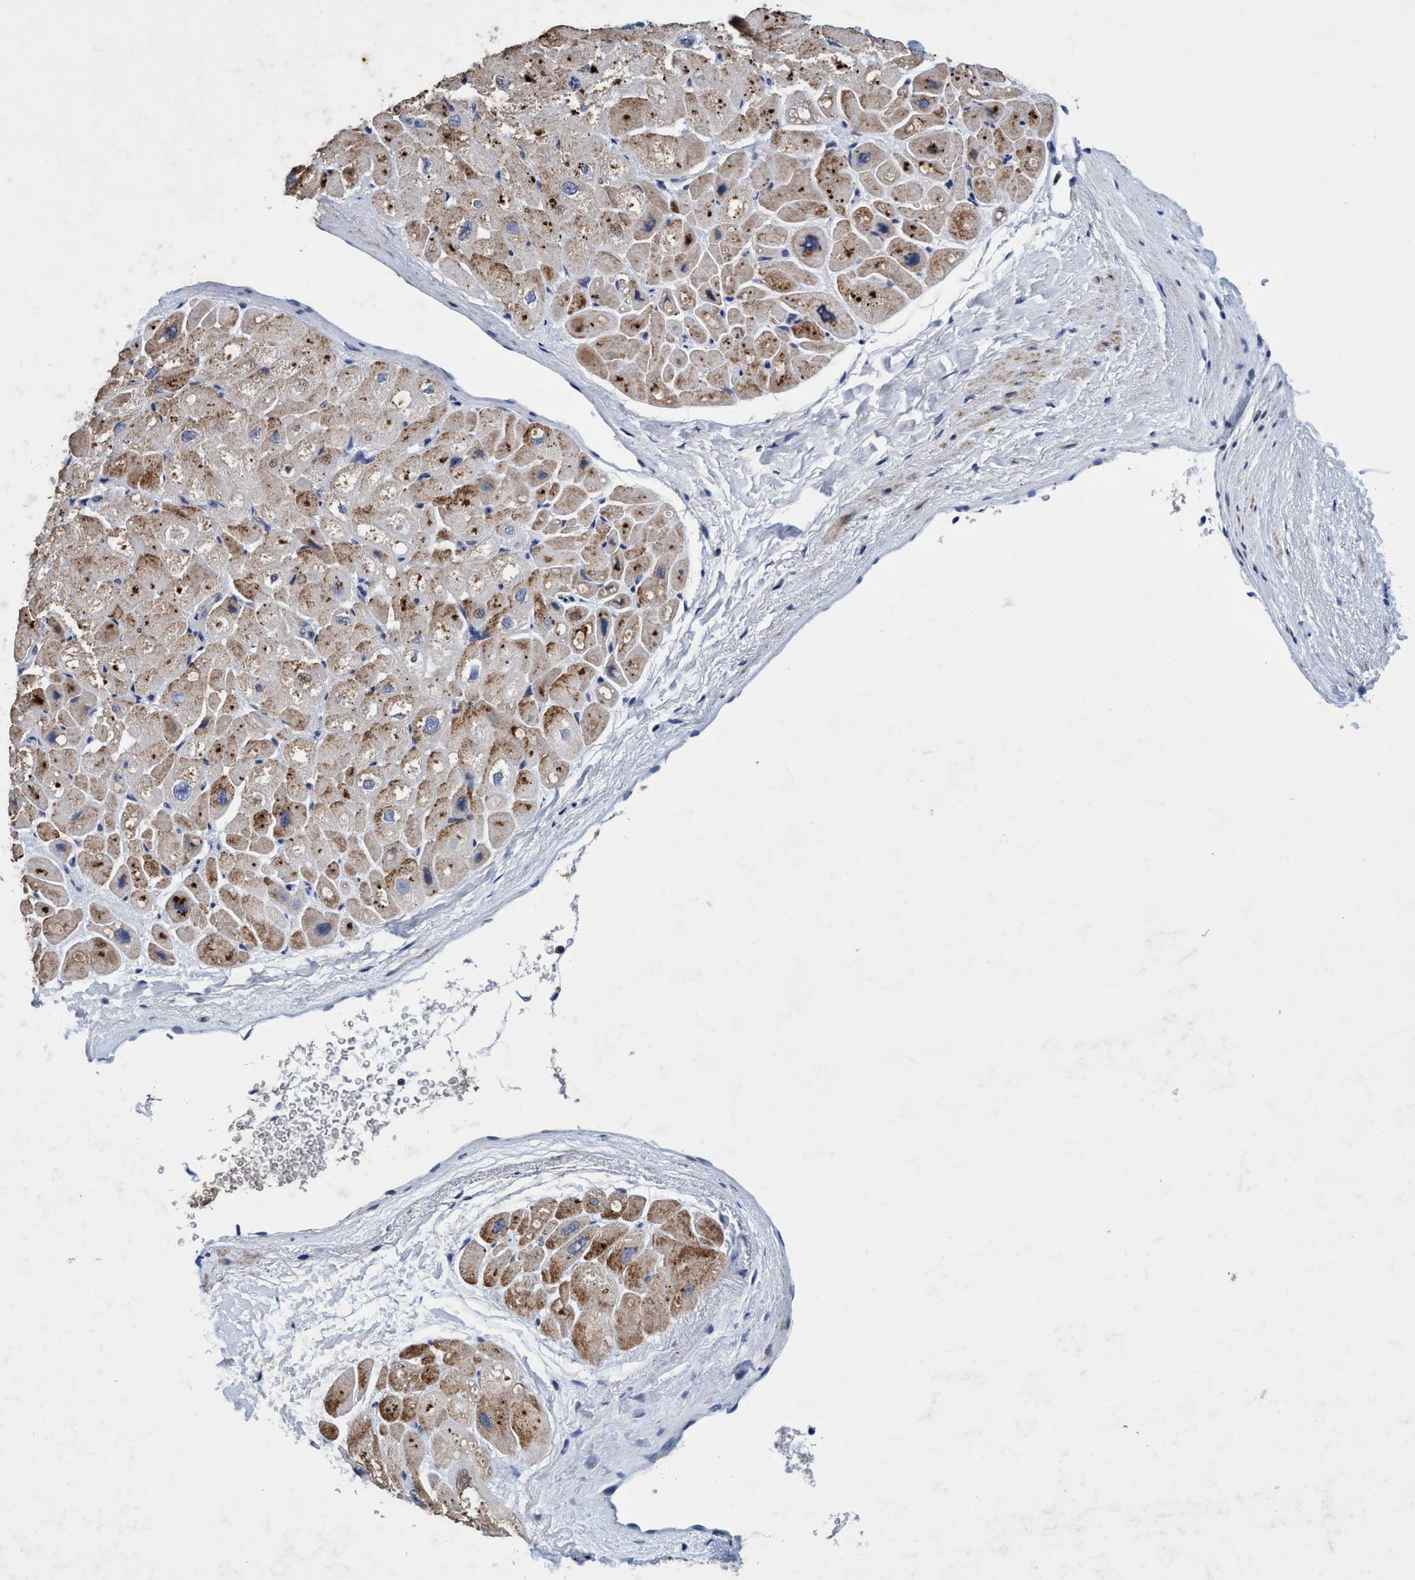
{"staining": {"intensity": "moderate", "quantity": ">75%", "location": "cytoplasmic/membranous"}, "tissue": "heart muscle", "cell_type": "Cardiomyocytes", "image_type": "normal", "snomed": [{"axis": "morphology", "description": "Normal tissue, NOS"}, {"axis": "topography", "description": "Heart"}], "caption": "High-power microscopy captured an IHC histopathology image of normal heart muscle, revealing moderate cytoplasmic/membranous positivity in about >75% of cardiomyocytes. Nuclei are stained in blue.", "gene": "GRB14", "patient": {"sex": "male", "age": 49}}